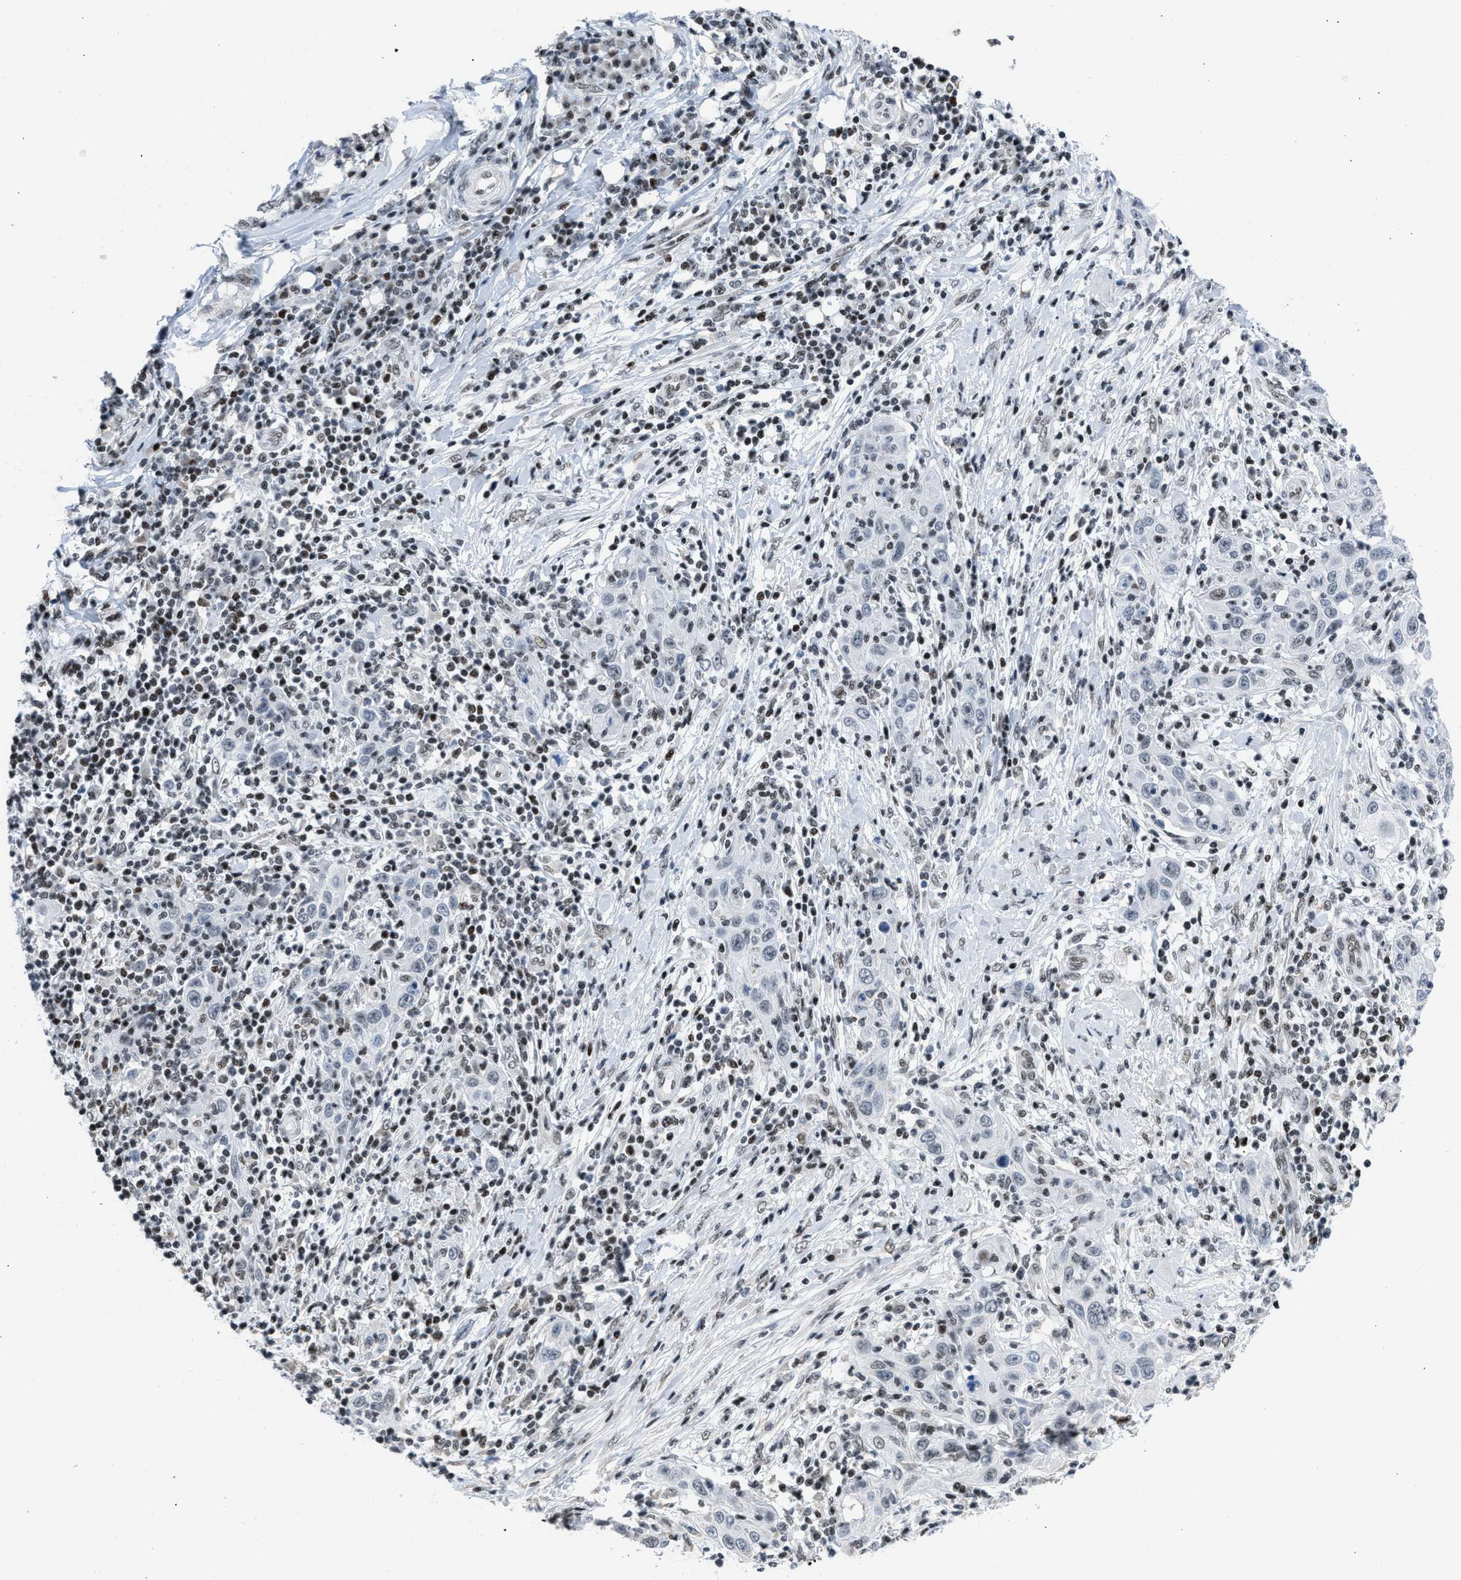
{"staining": {"intensity": "negative", "quantity": "none", "location": "none"}, "tissue": "skin cancer", "cell_type": "Tumor cells", "image_type": "cancer", "snomed": [{"axis": "morphology", "description": "Squamous cell carcinoma, NOS"}, {"axis": "topography", "description": "Skin"}], "caption": "Tumor cells show no significant positivity in squamous cell carcinoma (skin). (Stains: DAB (3,3'-diaminobenzidine) immunohistochemistry (IHC) with hematoxylin counter stain, Microscopy: brightfield microscopy at high magnification).", "gene": "TERF2IP", "patient": {"sex": "female", "age": 88}}